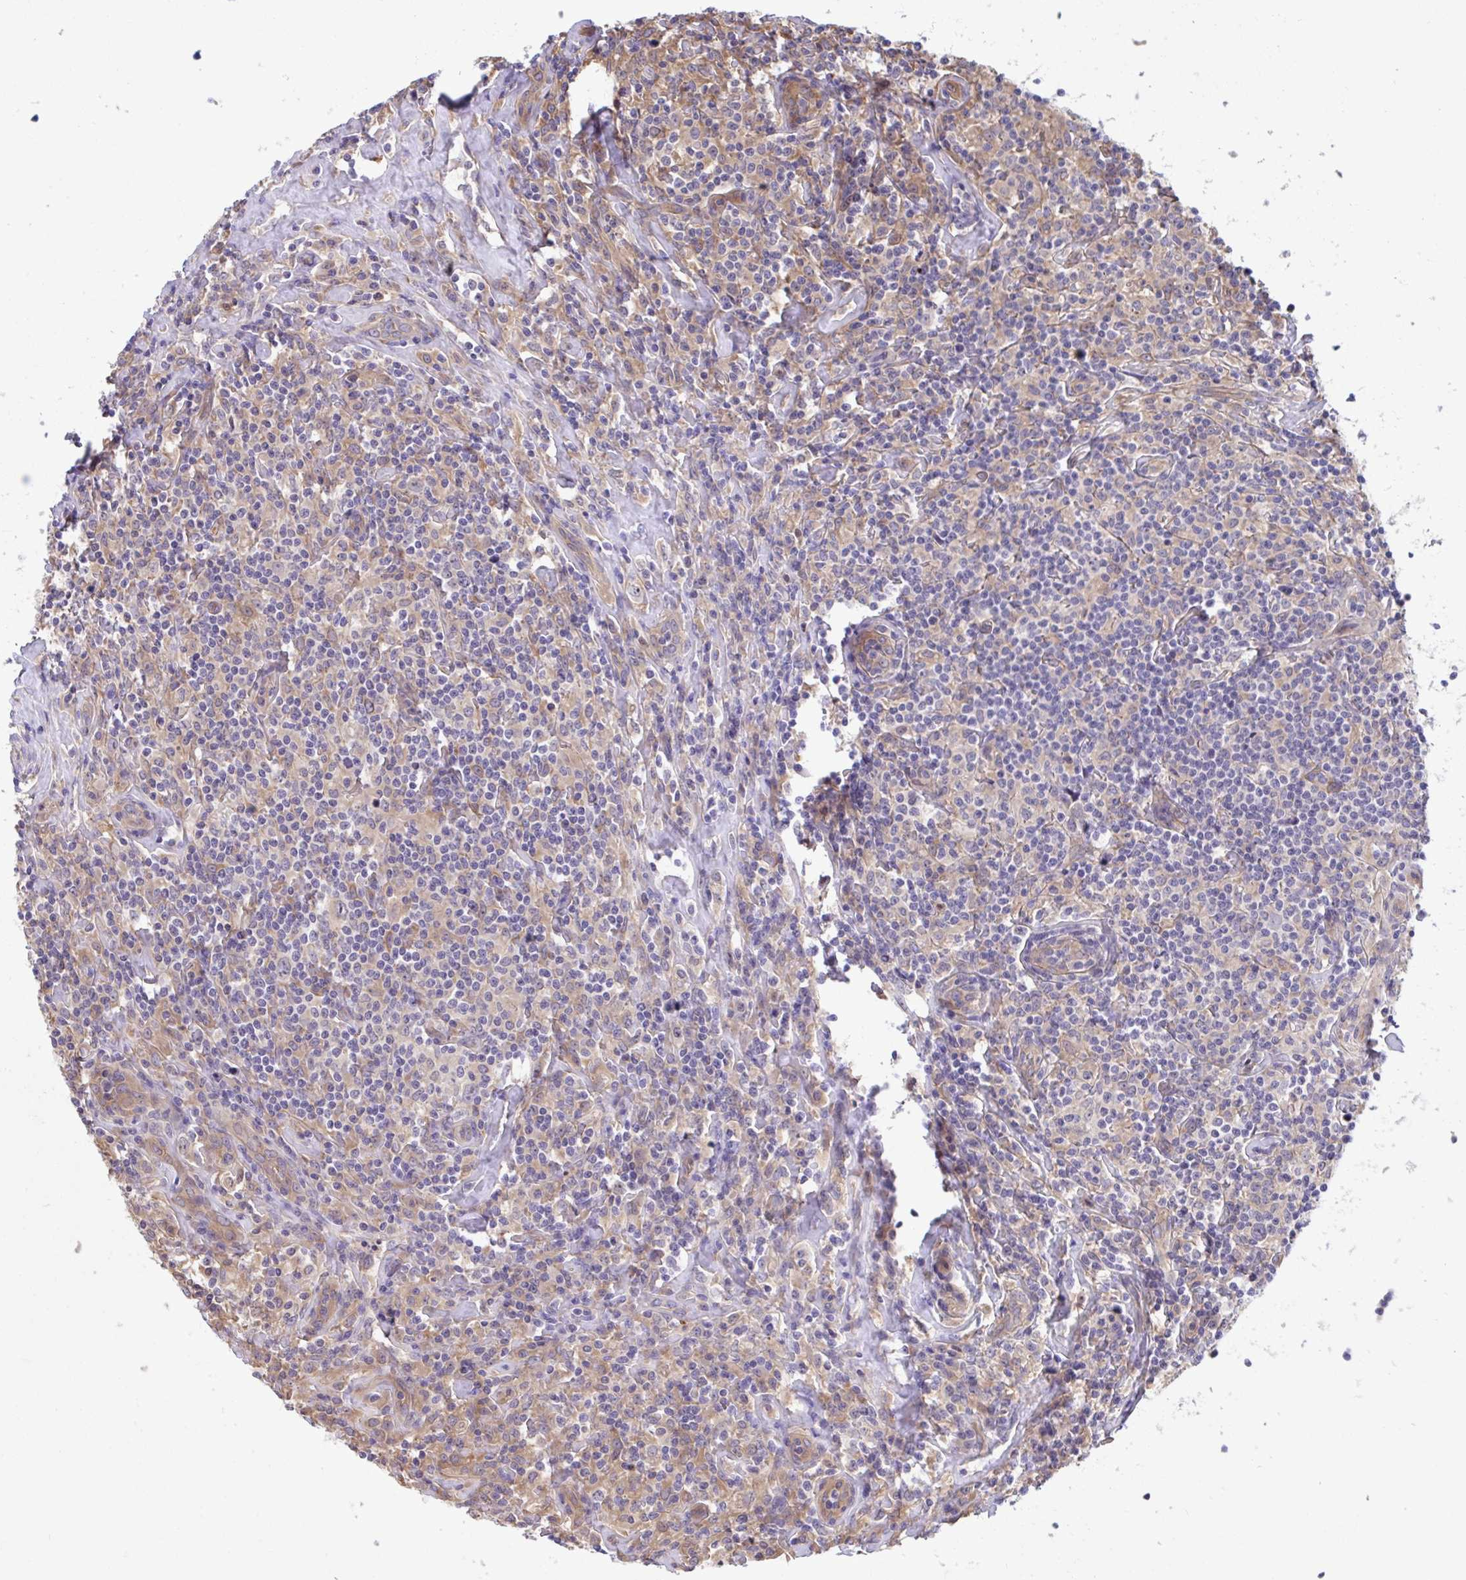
{"staining": {"intensity": "negative", "quantity": "none", "location": "none"}, "tissue": "lymphoma", "cell_type": "Tumor cells", "image_type": "cancer", "snomed": [{"axis": "morphology", "description": "Hodgkin's disease, NOS"}, {"axis": "morphology", "description": "Hodgkin's lymphoma, nodular sclerosis"}, {"axis": "topography", "description": "Lymph node"}], "caption": "High power microscopy image of an immunohistochemistry photomicrograph of Hodgkin's disease, revealing no significant positivity in tumor cells.", "gene": "CENPQ", "patient": {"sex": "female", "age": 10}}